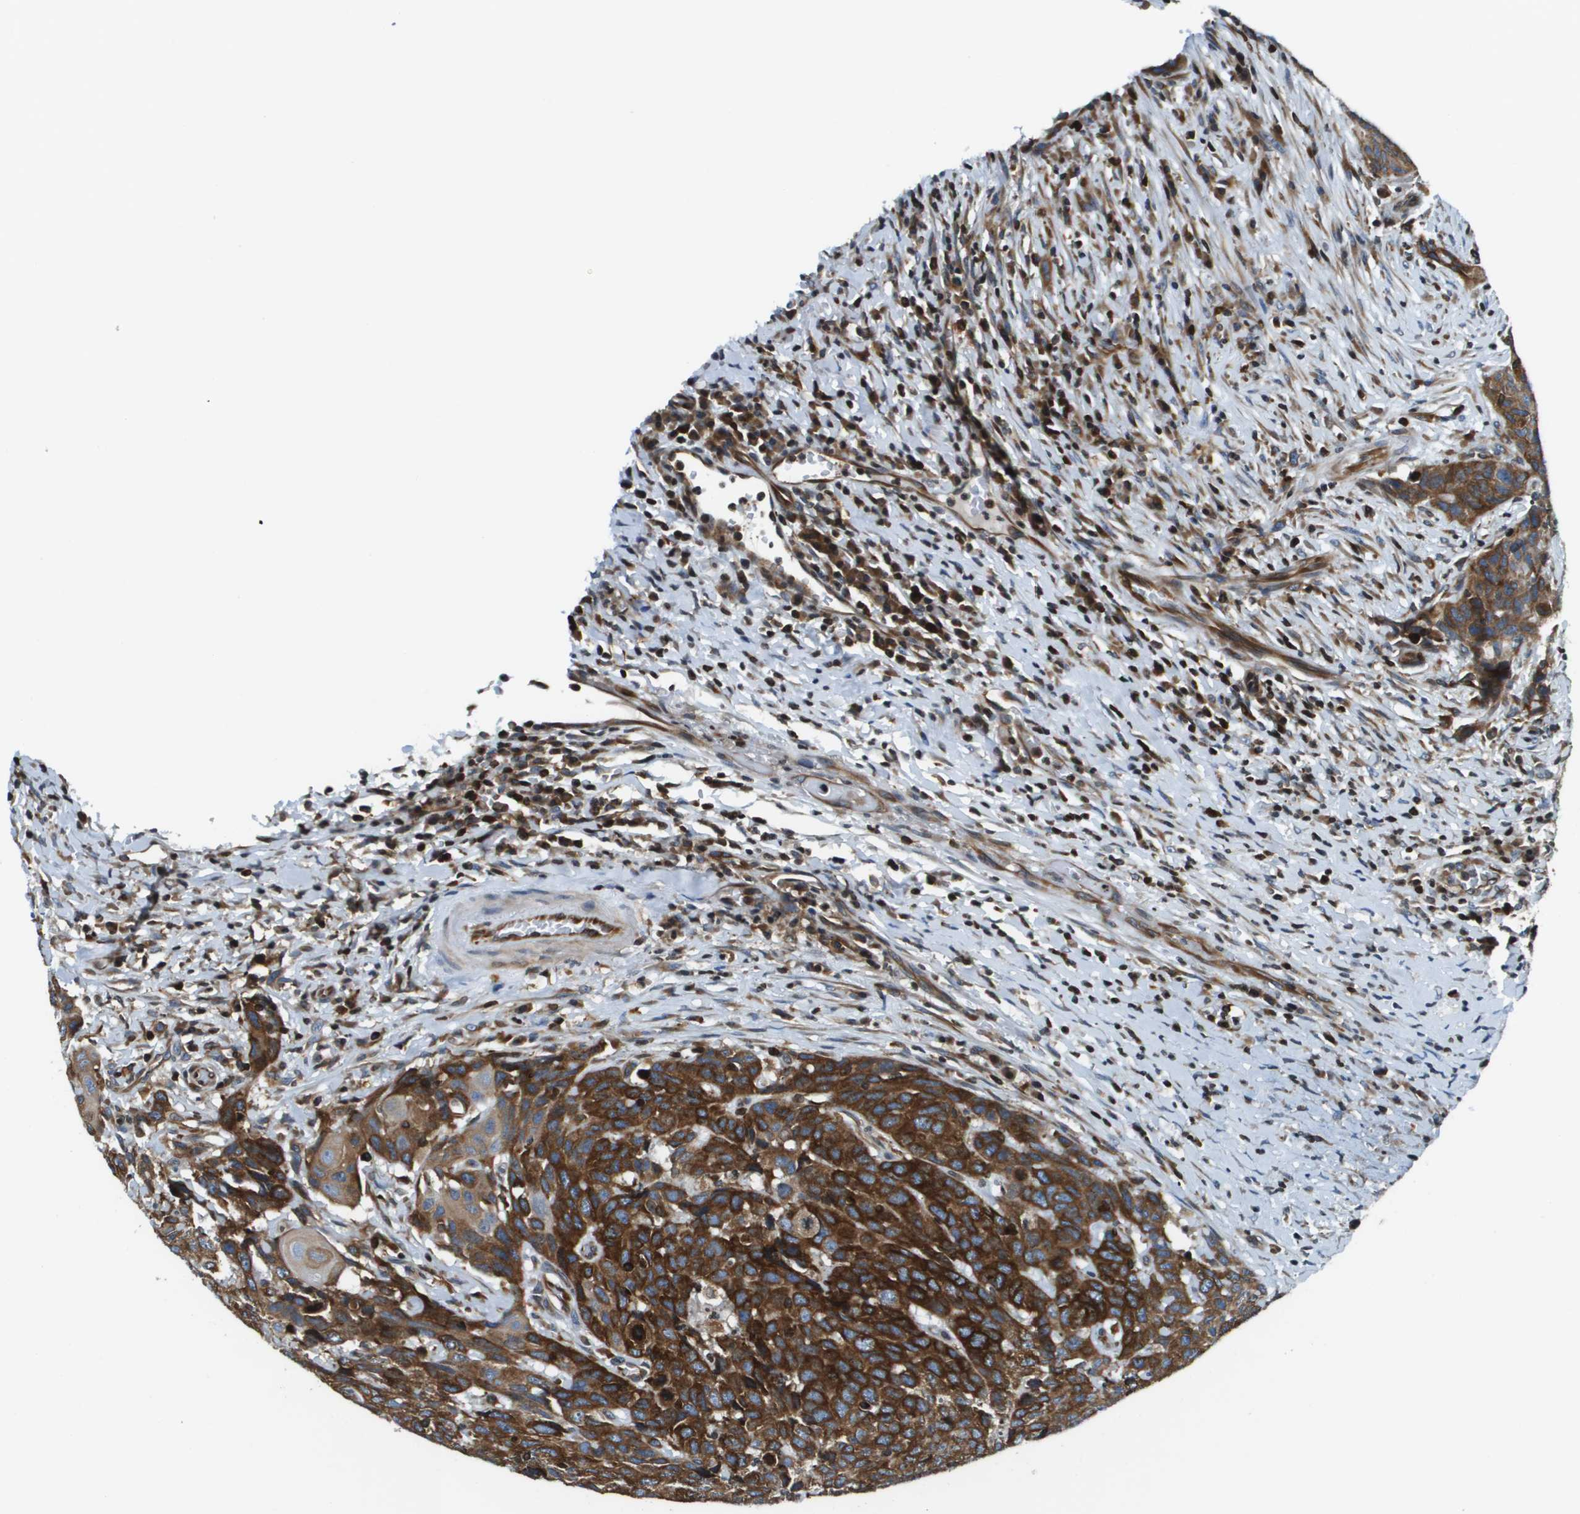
{"staining": {"intensity": "moderate", "quantity": ">75%", "location": "cytoplasmic/membranous"}, "tissue": "head and neck cancer", "cell_type": "Tumor cells", "image_type": "cancer", "snomed": [{"axis": "morphology", "description": "Squamous cell carcinoma, NOS"}, {"axis": "topography", "description": "Head-Neck"}], "caption": "DAB (3,3'-diaminobenzidine) immunohistochemical staining of squamous cell carcinoma (head and neck) exhibits moderate cytoplasmic/membranous protein staining in about >75% of tumor cells.", "gene": "ESYT1", "patient": {"sex": "male", "age": 66}}